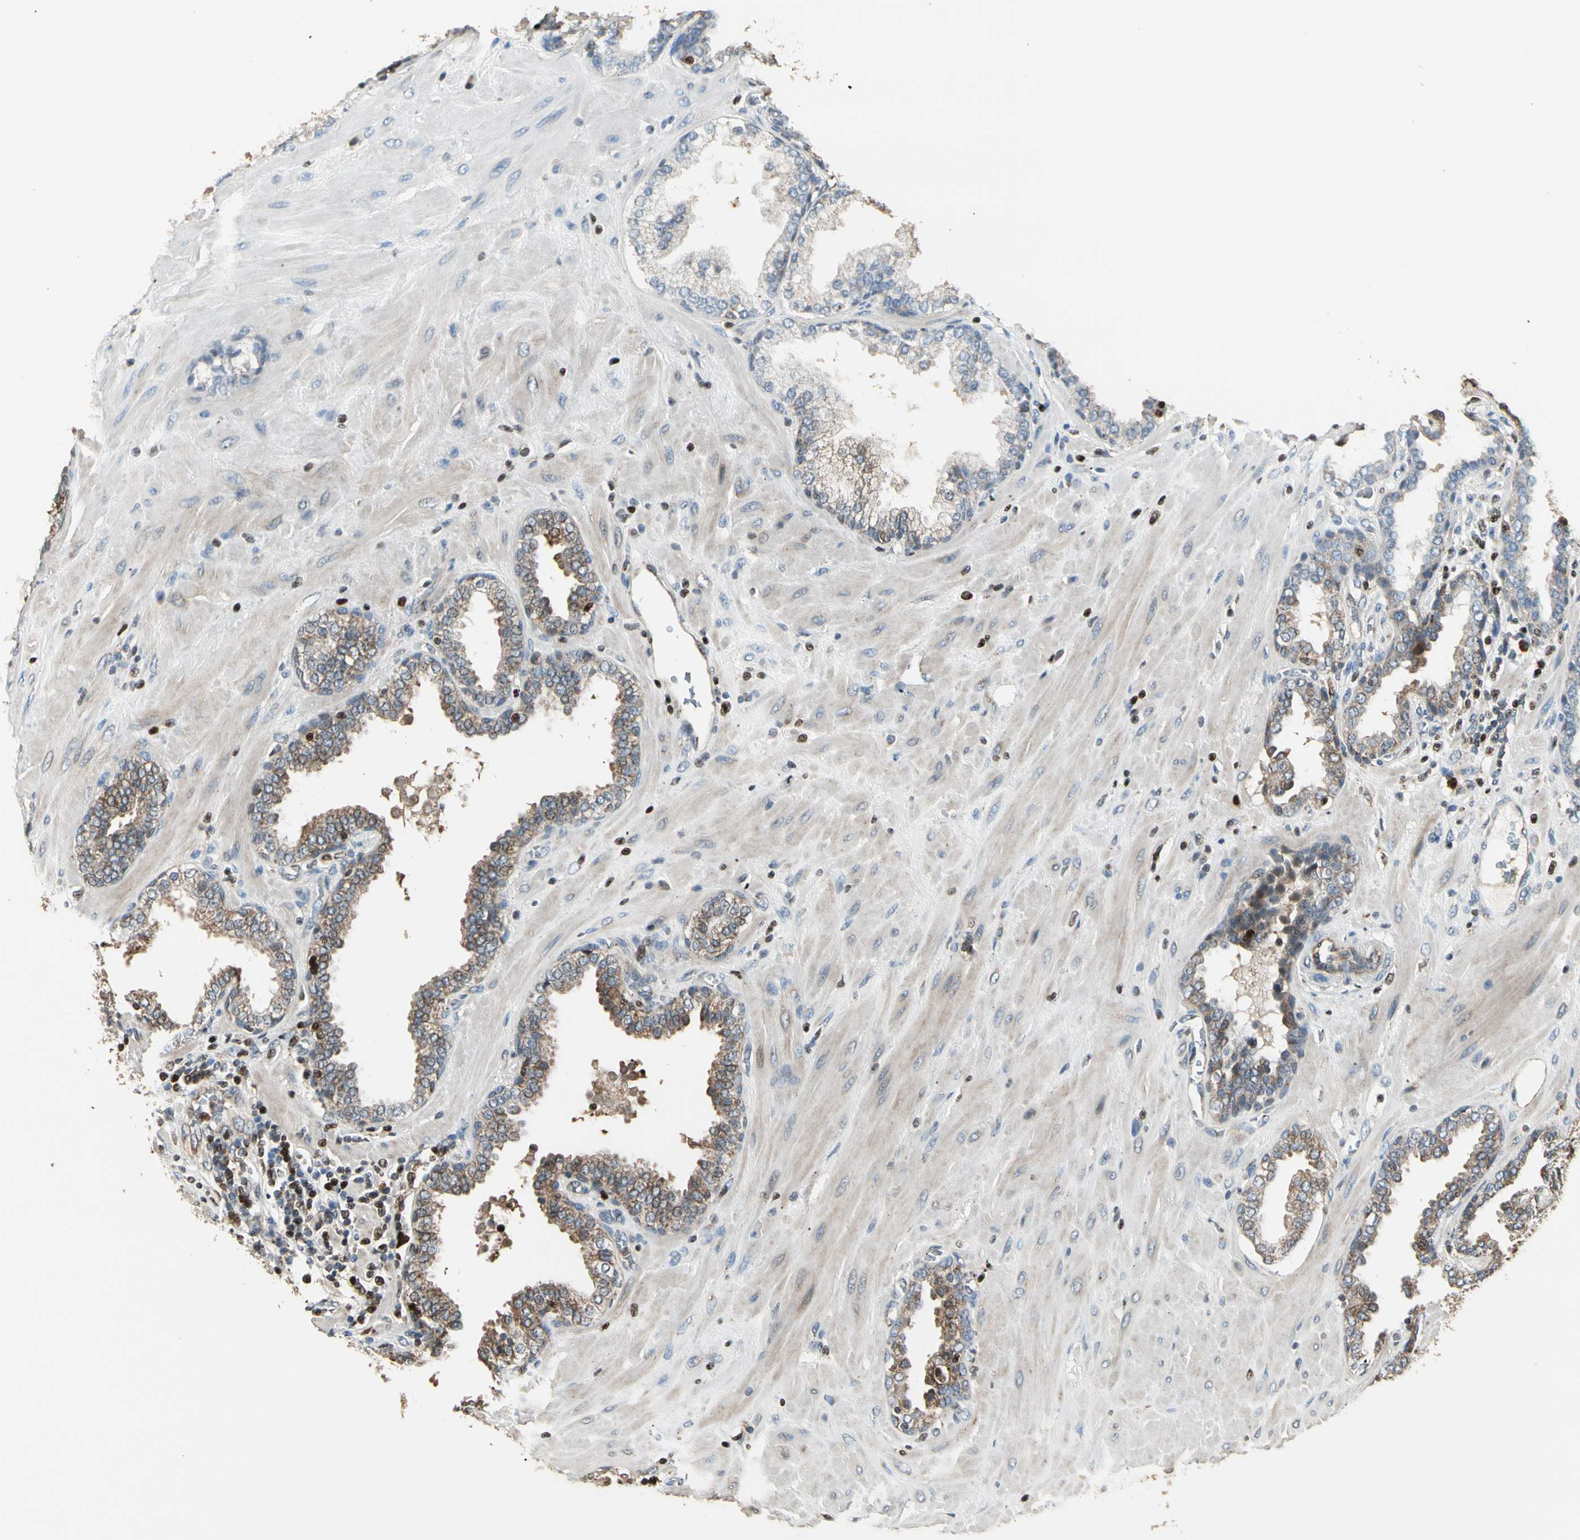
{"staining": {"intensity": "moderate", "quantity": "25%-75%", "location": "cytoplasmic/membranous"}, "tissue": "prostate", "cell_type": "Glandular cells", "image_type": "normal", "snomed": [{"axis": "morphology", "description": "Normal tissue, NOS"}, {"axis": "topography", "description": "Prostate"}], "caption": "Prostate stained for a protein exhibits moderate cytoplasmic/membranous positivity in glandular cells. The protein is shown in brown color, while the nuclei are stained blue.", "gene": "IP6K2", "patient": {"sex": "male", "age": 51}}